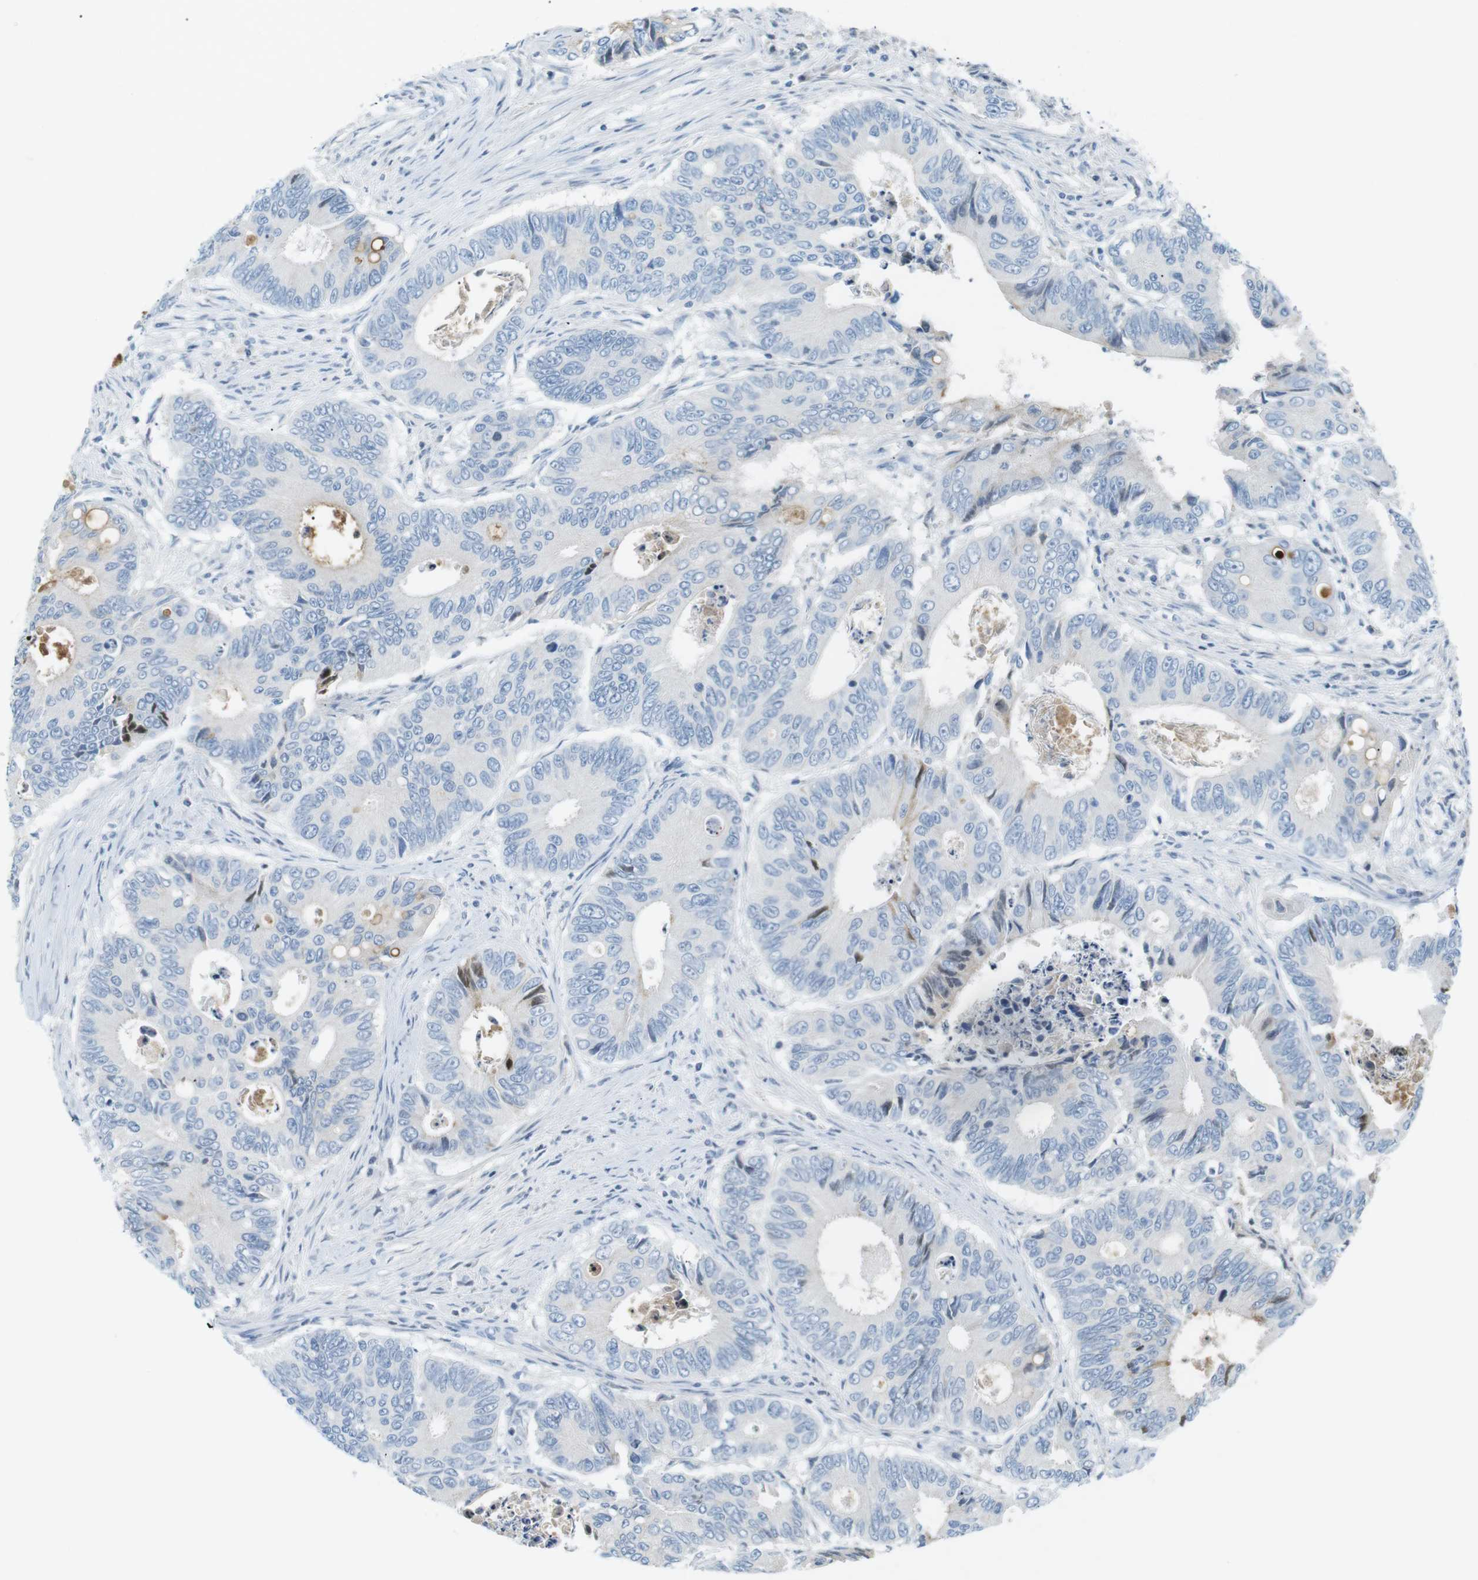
{"staining": {"intensity": "negative", "quantity": "none", "location": "none"}, "tissue": "colorectal cancer", "cell_type": "Tumor cells", "image_type": "cancer", "snomed": [{"axis": "morphology", "description": "Inflammation, NOS"}, {"axis": "morphology", "description": "Adenocarcinoma, NOS"}, {"axis": "topography", "description": "Colon"}], "caption": "Immunohistochemical staining of human colorectal adenocarcinoma shows no significant staining in tumor cells. Brightfield microscopy of immunohistochemistry stained with DAB (3,3'-diaminobenzidine) (brown) and hematoxylin (blue), captured at high magnification.", "gene": "AZGP1", "patient": {"sex": "male", "age": 72}}